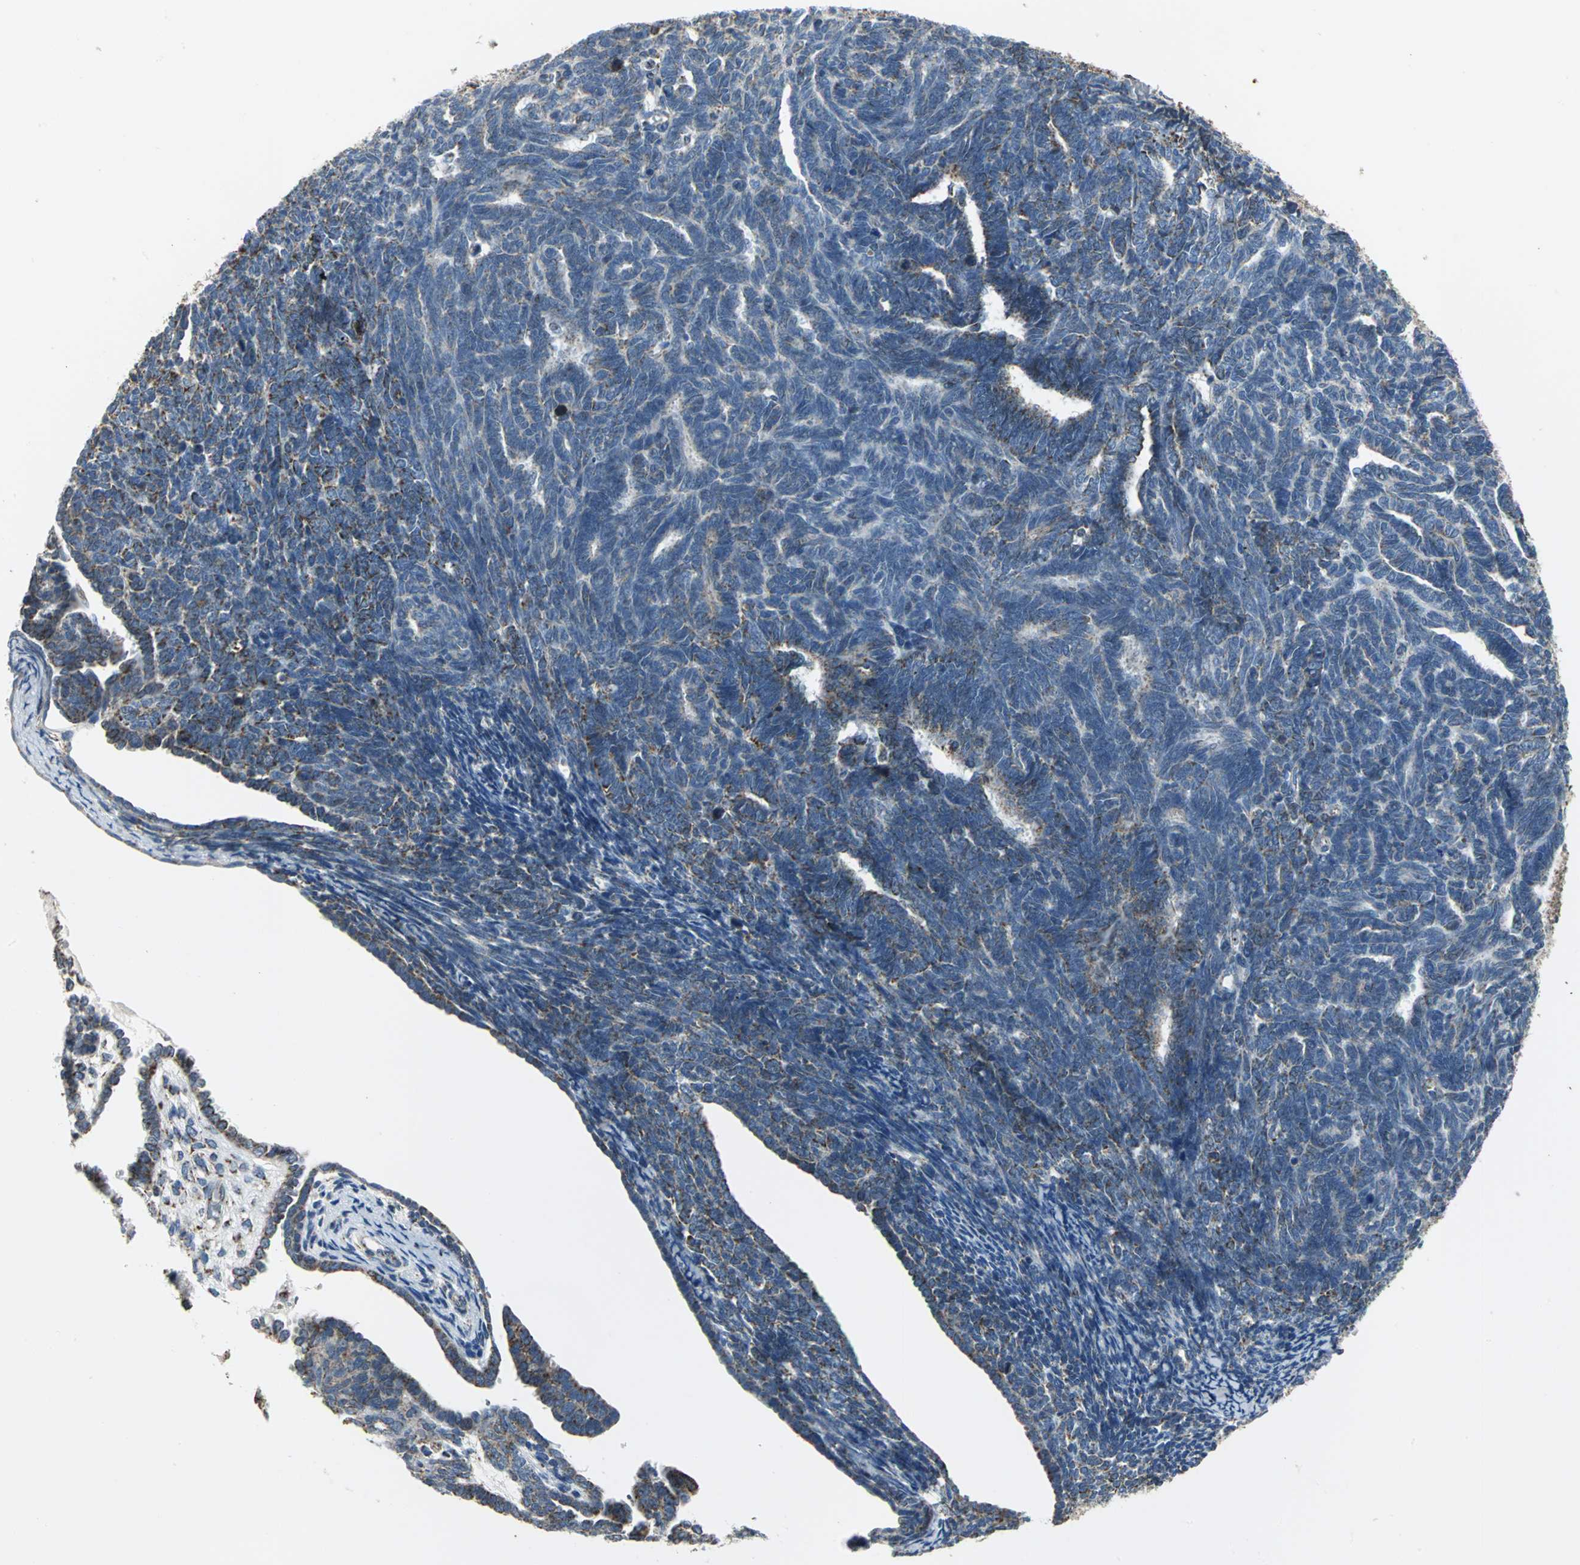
{"staining": {"intensity": "weak", "quantity": "<25%", "location": "cytoplasmic/membranous"}, "tissue": "endometrial cancer", "cell_type": "Tumor cells", "image_type": "cancer", "snomed": [{"axis": "morphology", "description": "Neoplasm, malignant, NOS"}, {"axis": "topography", "description": "Endometrium"}], "caption": "Immunohistochemistry (IHC) of endometrial cancer exhibits no staining in tumor cells. Brightfield microscopy of immunohistochemistry stained with DAB (brown) and hematoxylin (blue), captured at high magnification.", "gene": "NTRK1", "patient": {"sex": "female", "age": 74}}